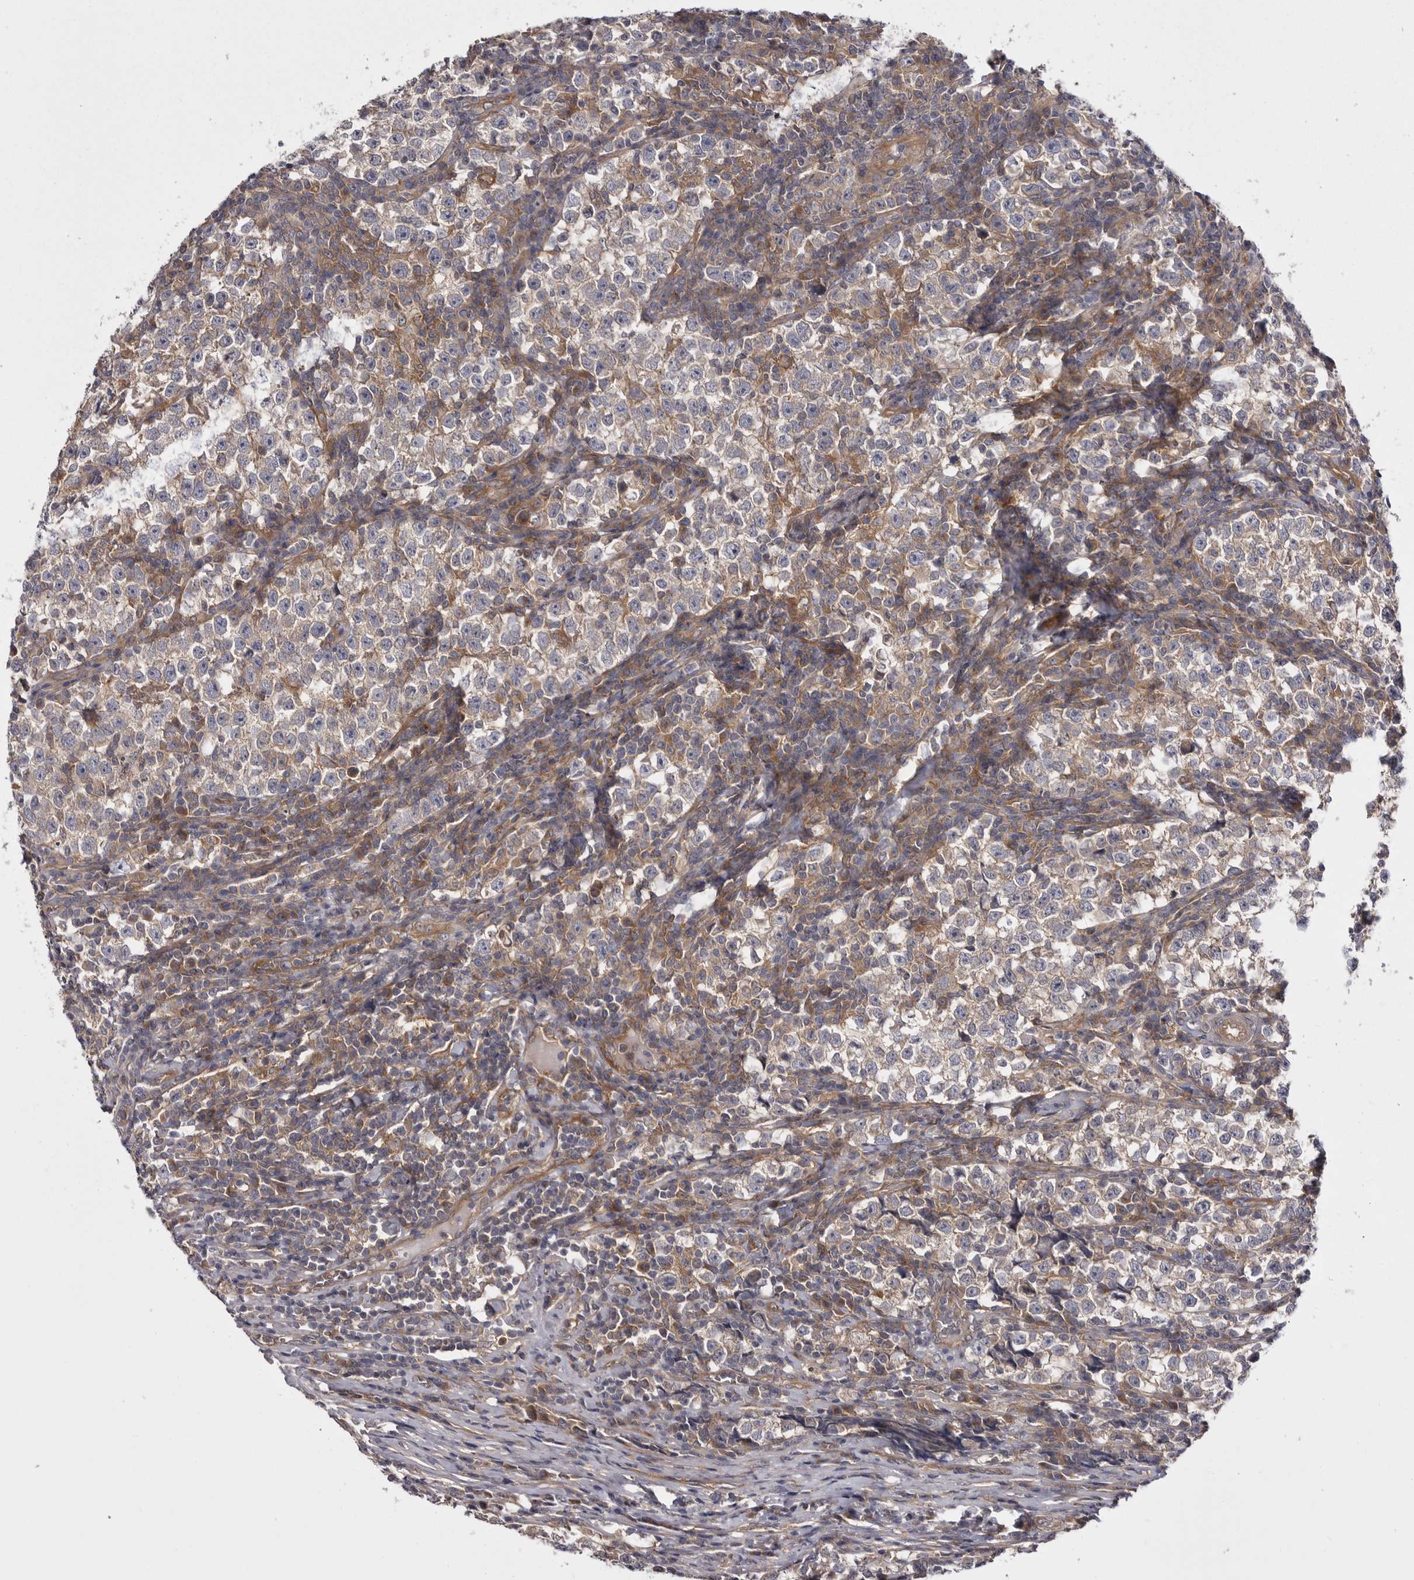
{"staining": {"intensity": "weak", "quantity": "<25%", "location": "cytoplasmic/membranous"}, "tissue": "testis cancer", "cell_type": "Tumor cells", "image_type": "cancer", "snomed": [{"axis": "morphology", "description": "Normal tissue, NOS"}, {"axis": "morphology", "description": "Seminoma, NOS"}, {"axis": "topography", "description": "Testis"}], "caption": "Immunohistochemistry micrograph of neoplastic tissue: human seminoma (testis) stained with DAB shows no significant protein expression in tumor cells.", "gene": "OSBPL9", "patient": {"sex": "male", "age": 43}}